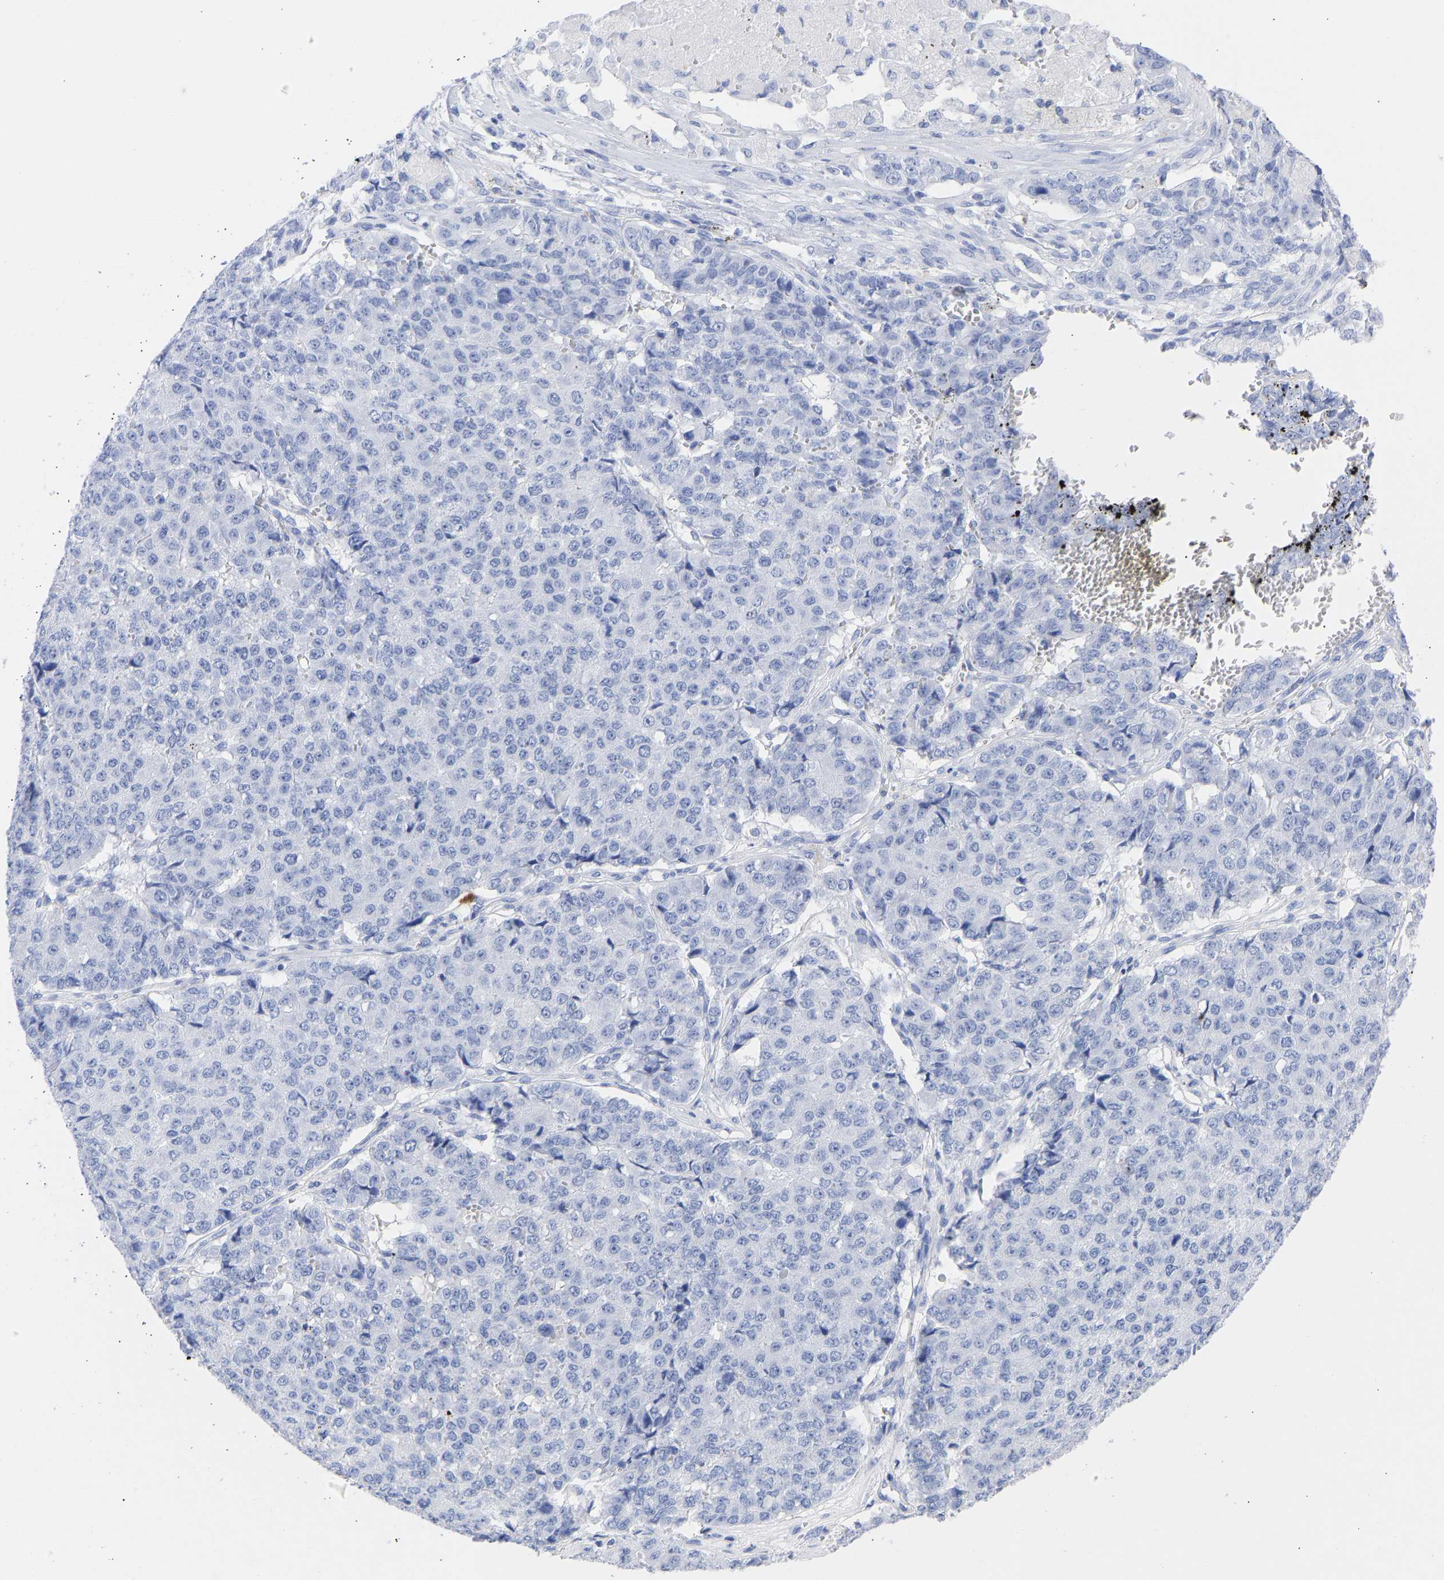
{"staining": {"intensity": "negative", "quantity": "none", "location": "none"}, "tissue": "pancreatic cancer", "cell_type": "Tumor cells", "image_type": "cancer", "snomed": [{"axis": "morphology", "description": "Adenocarcinoma, NOS"}, {"axis": "topography", "description": "Pancreas"}], "caption": "Pancreatic cancer was stained to show a protein in brown. There is no significant expression in tumor cells.", "gene": "KRT1", "patient": {"sex": "male", "age": 50}}